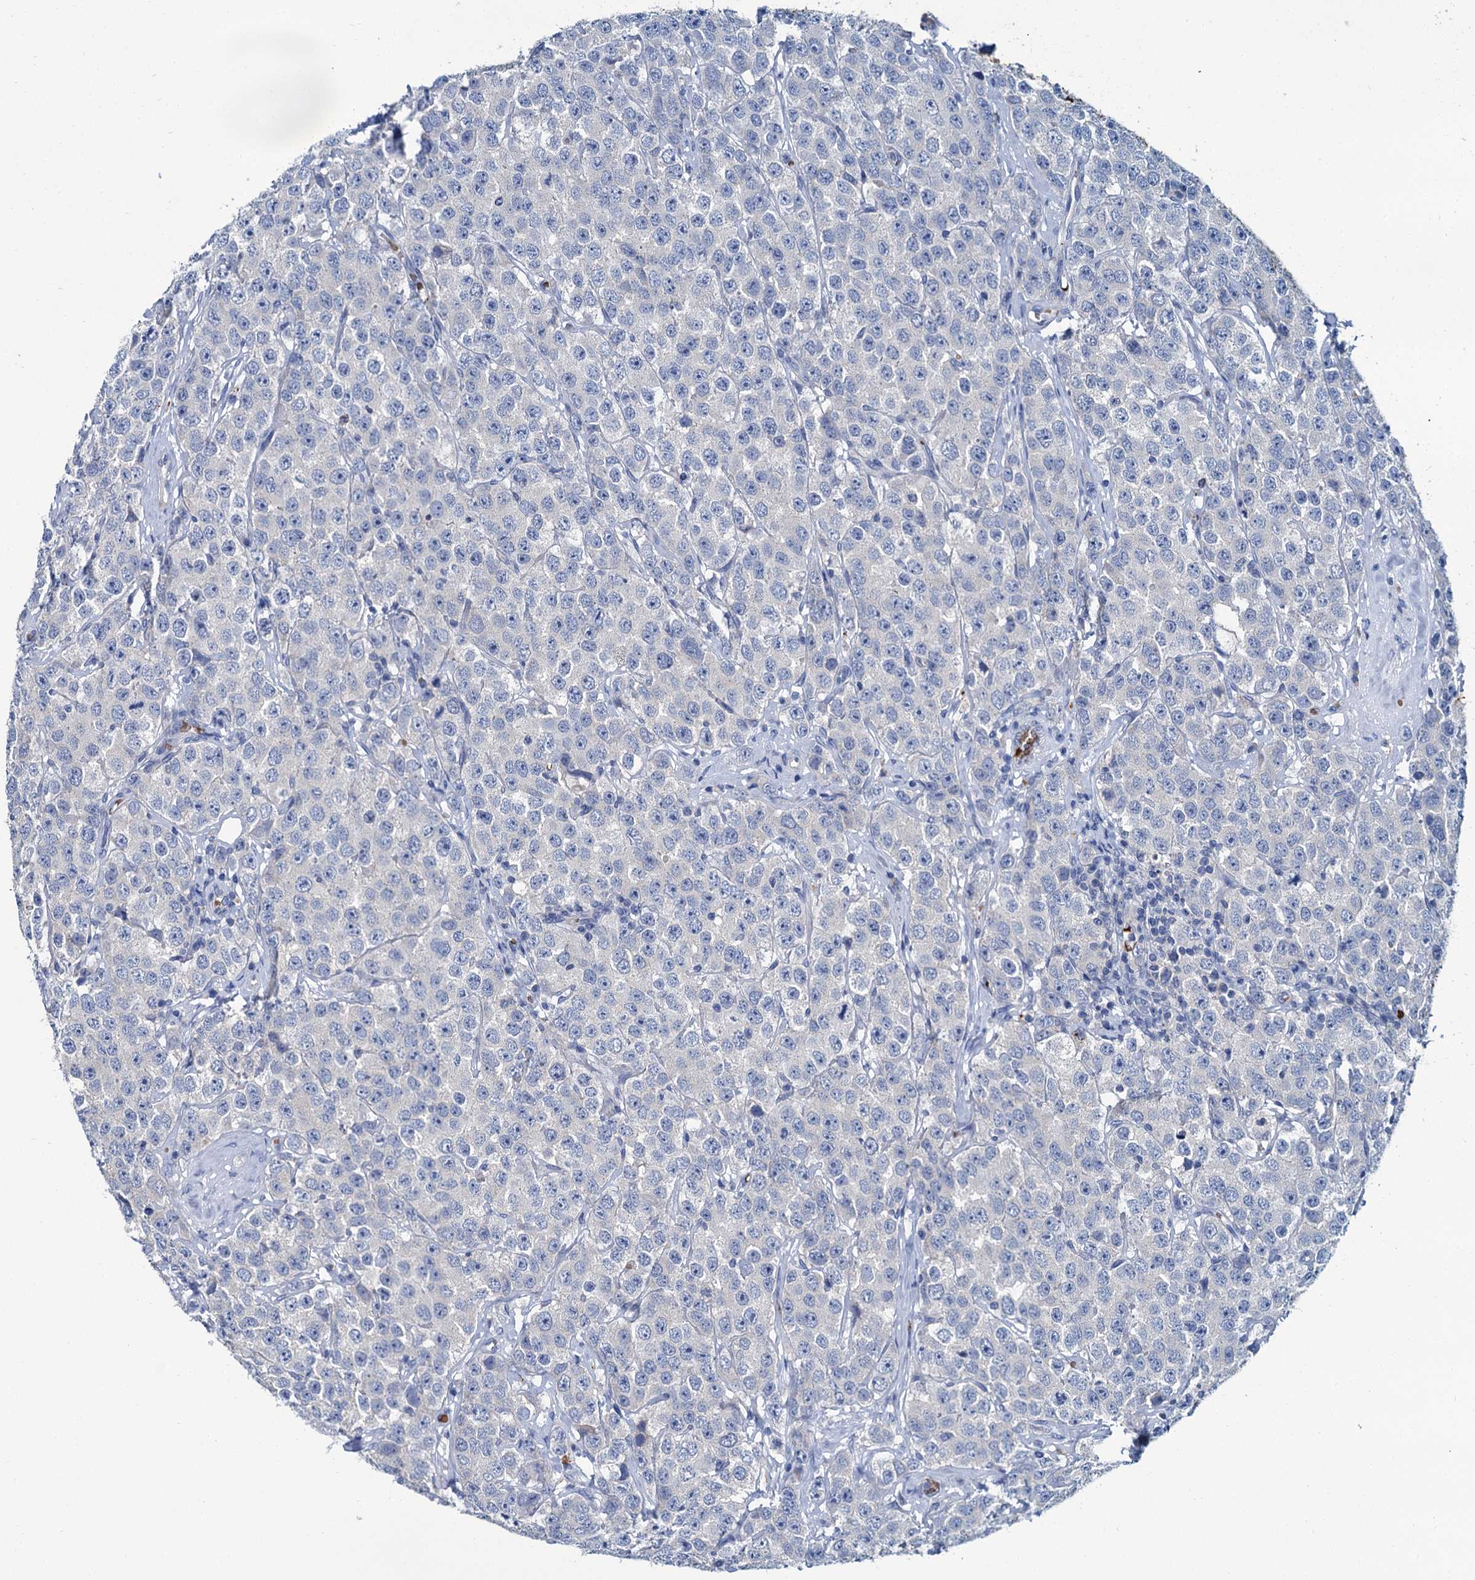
{"staining": {"intensity": "negative", "quantity": "none", "location": "none"}, "tissue": "testis cancer", "cell_type": "Tumor cells", "image_type": "cancer", "snomed": [{"axis": "morphology", "description": "Seminoma, NOS"}, {"axis": "topography", "description": "Testis"}], "caption": "This photomicrograph is of seminoma (testis) stained with immunohistochemistry to label a protein in brown with the nuclei are counter-stained blue. There is no positivity in tumor cells.", "gene": "ATG2A", "patient": {"sex": "male", "age": 28}}